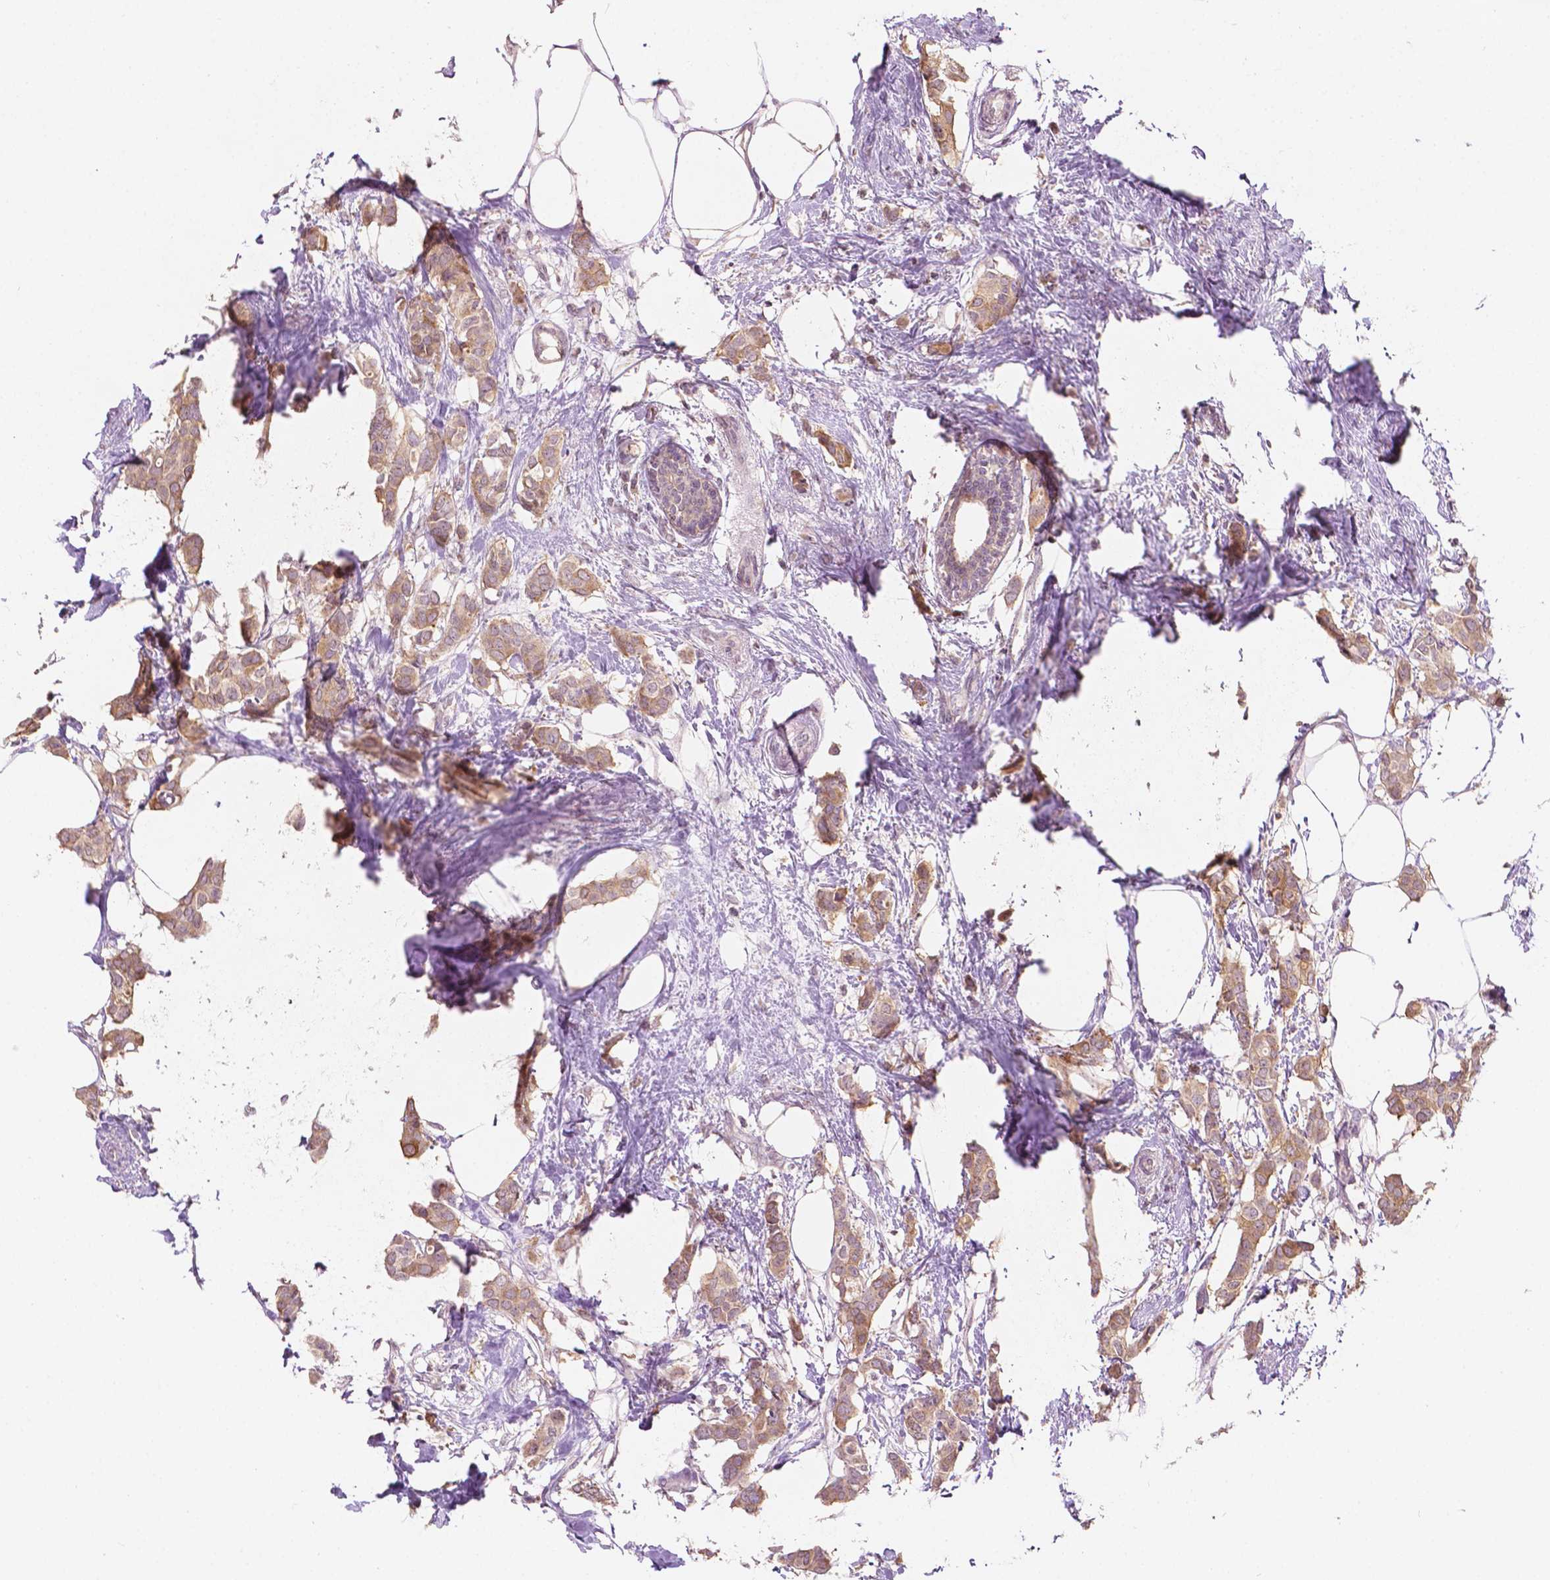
{"staining": {"intensity": "moderate", "quantity": ">75%", "location": "cytoplasmic/membranous"}, "tissue": "breast cancer", "cell_type": "Tumor cells", "image_type": "cancer", "snomed": [{"axis": "morphology", "description": "Duct carcinoma"}, {"axis": "topography", "description": "Breast"}], "caption": "This micrograph shows breast invasive ductal carcinoma stained with immunohistochemistry to label a protein in brown. The cytoplasmic/membranous of tumor cells show moderate positivity for the protein. Nuclei are counter-stained blue.", "gene": "NOS1AP", "patient": {"sex": "female", "age": 62}}